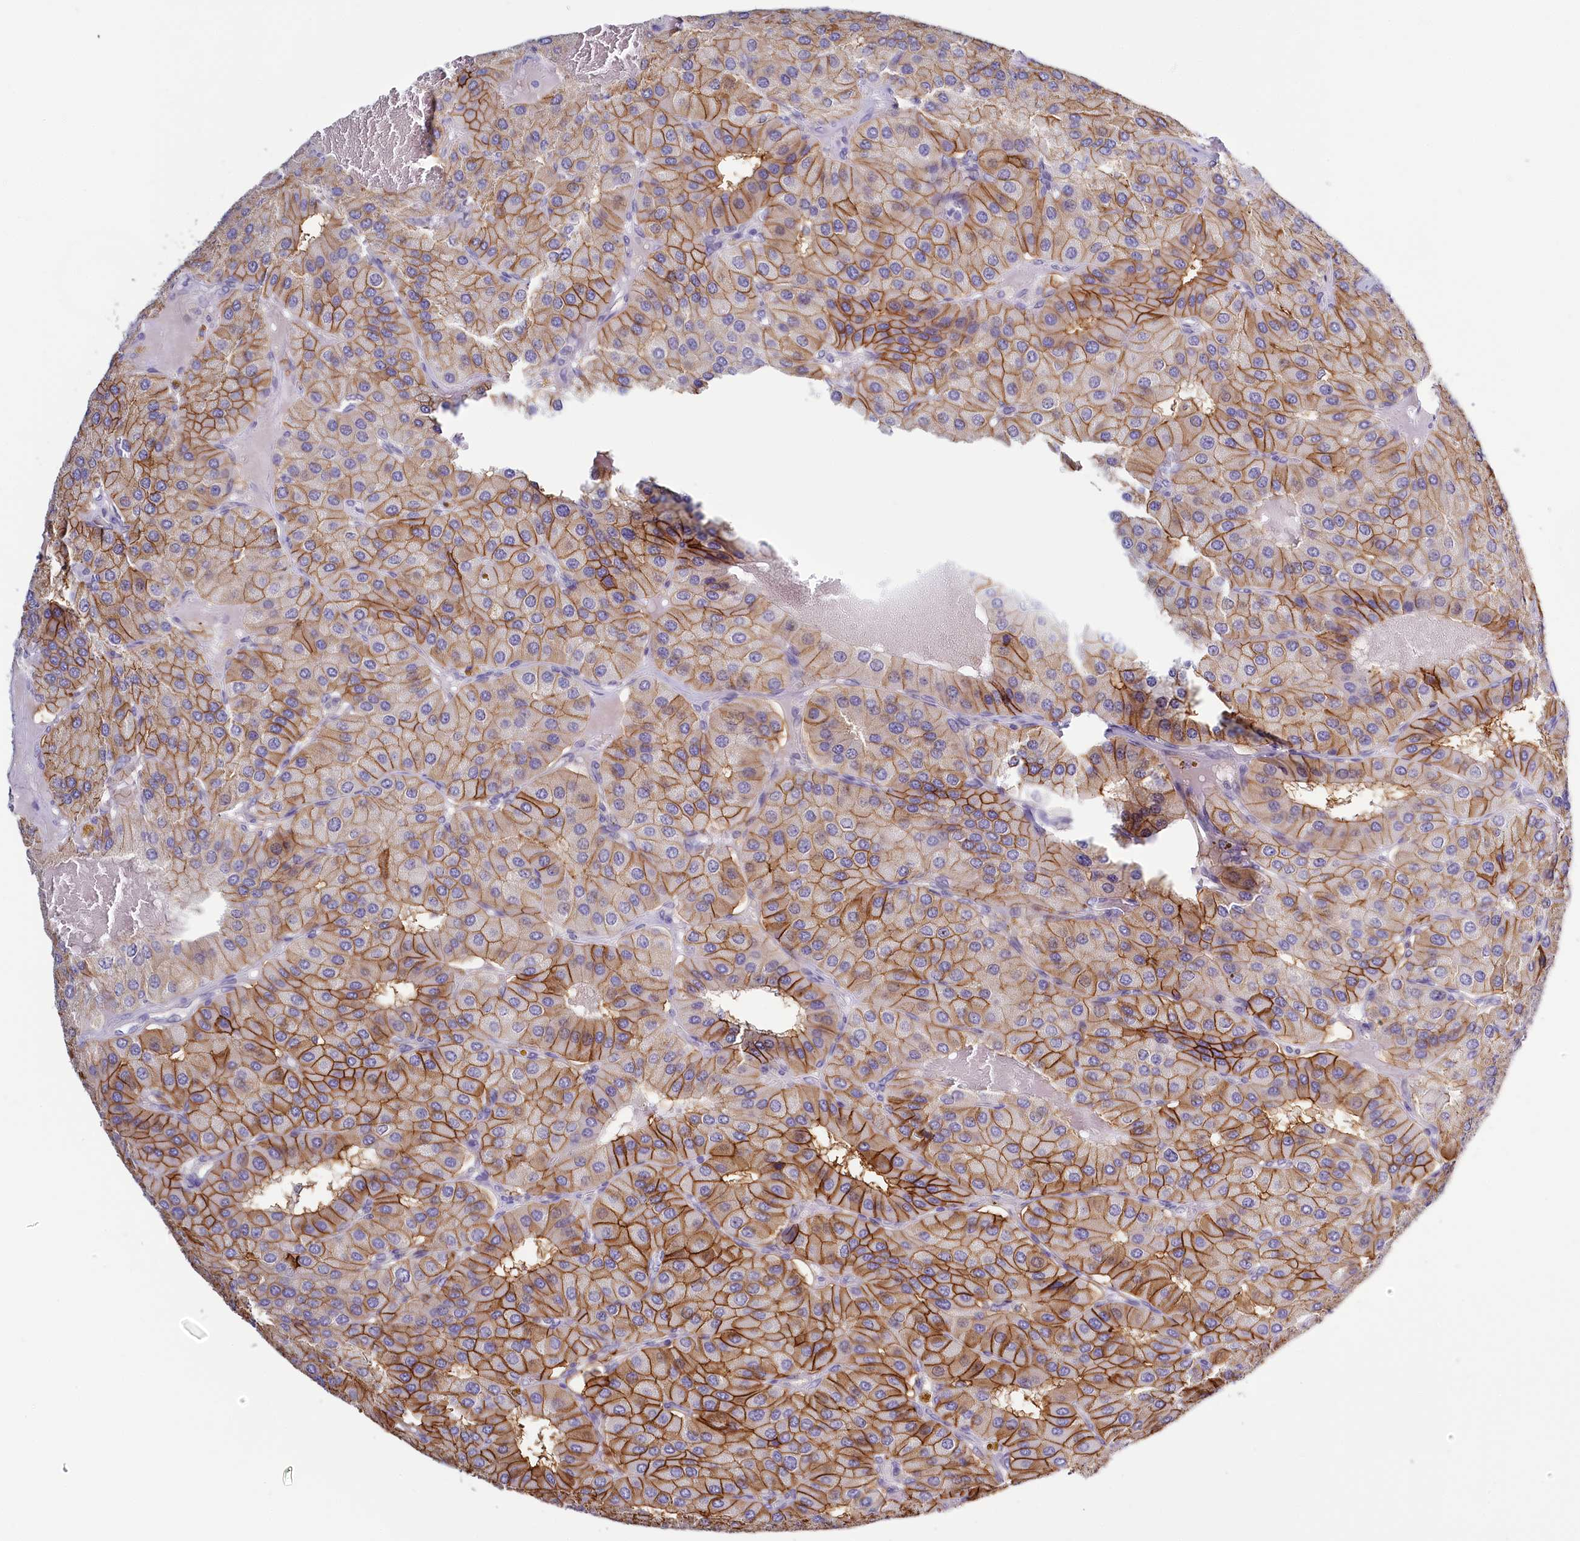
{"staining": {"intensity": "strong", "quantity": ">75%", "location": "cytoplasmic/membranous"}, "tissue": "parathyroid gland", "cell_type": "Glandular cells", "image_type": "normal", "snomed": [{"axis": "morphology", "description": "Normal tissue, NOS"}, {"axis": "morphology", "description": "Adenoma, NOS"}, {"axis": "topography", "description": "Parathyroid gland"}], "caption": "The histopathology image shows immunohistochemical staining of normal parathyroid gland. There is strong cytoplasmic/membranous expression is identified in approximately >75% of glandular cells. The protein of interest is shown in brown color, while the nuclei are stained blue.", "gene": "PDE6D", "patient": {"sex": "female", "age": 86}}